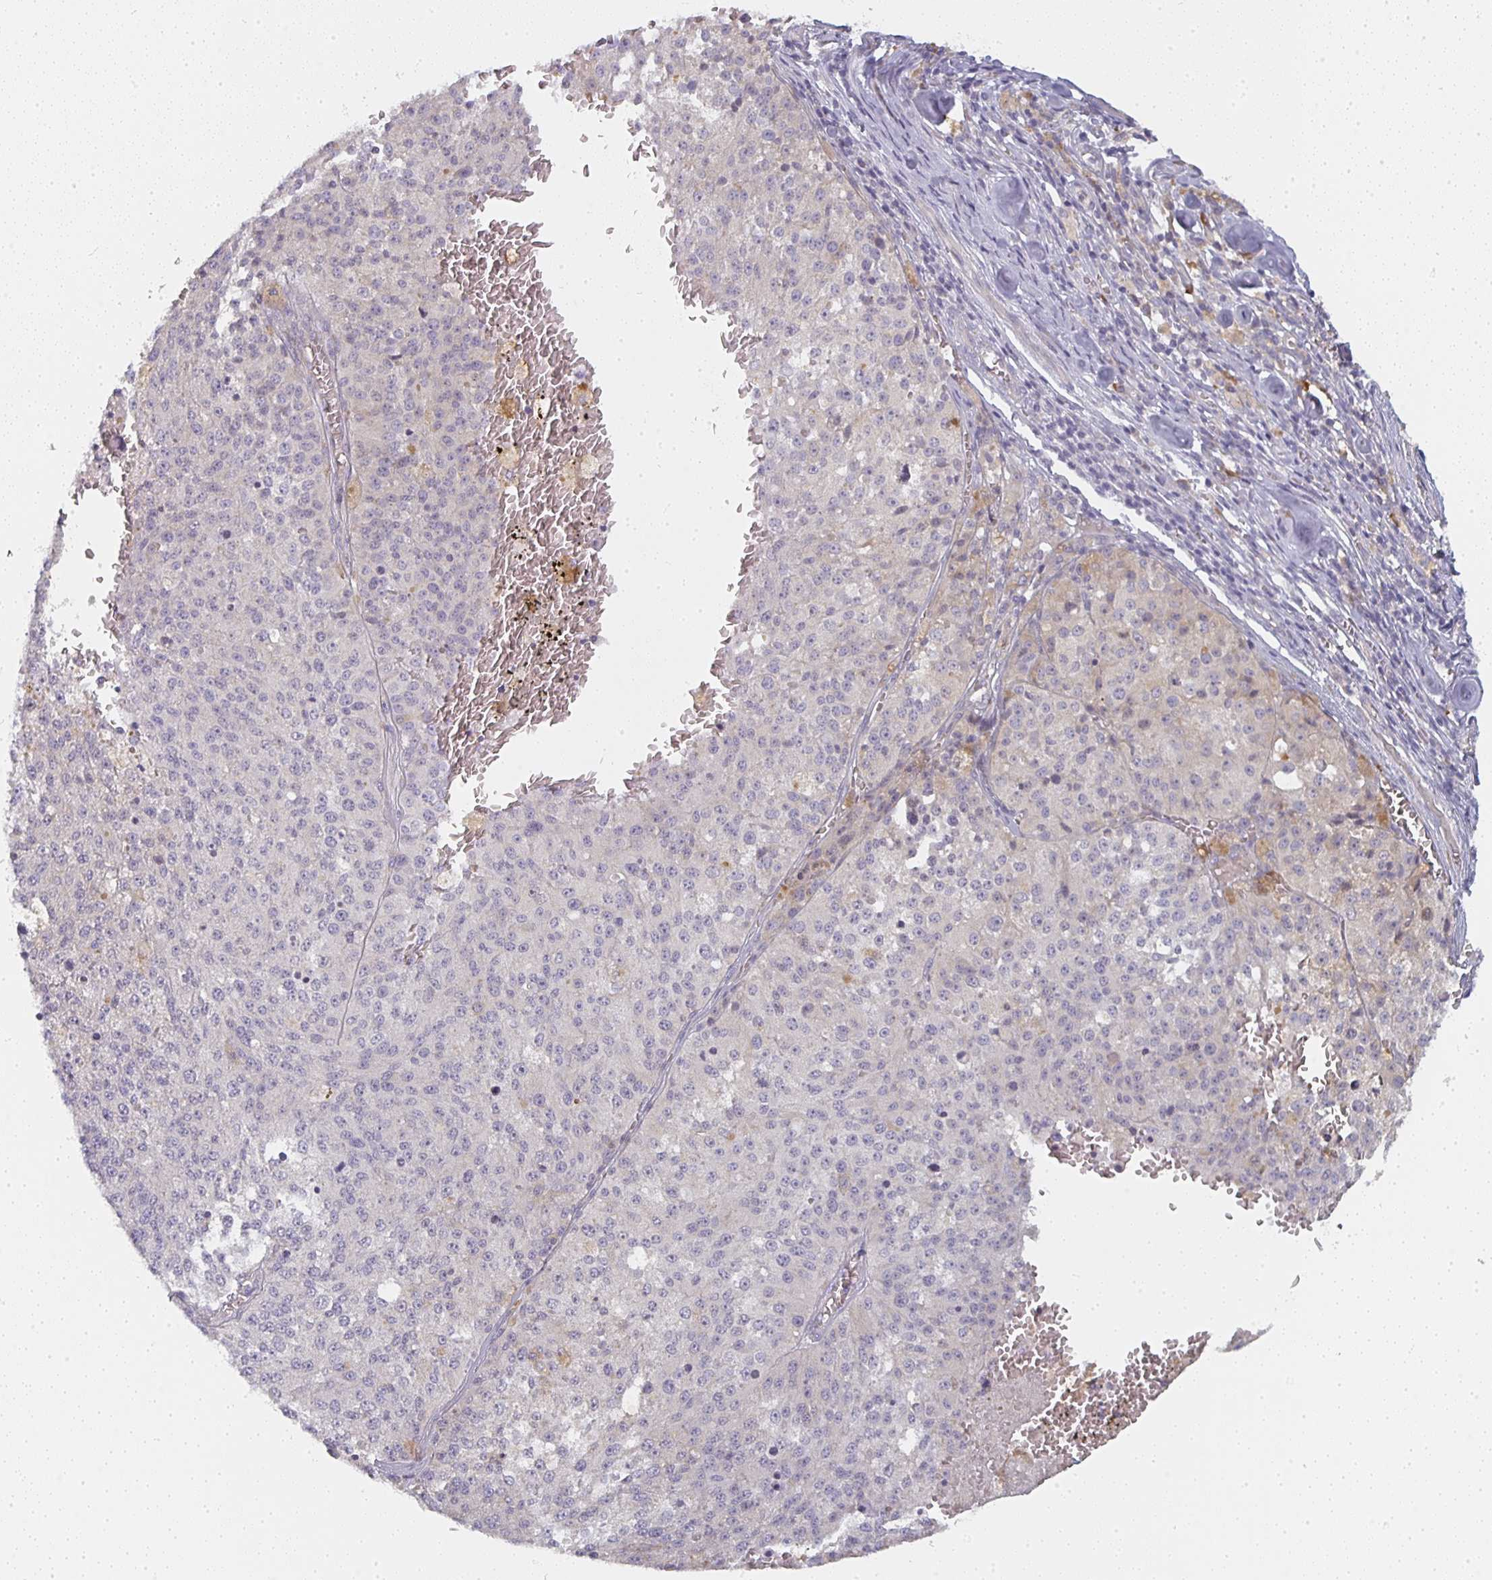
{"staining": {"intensity": "negative", "quantity": "none", "location": "none"}, "tissue": "melanoma", "cell_type": "Tumor cells", "image_type": "cancer", "snomed": [{"axis": "morphology", "description": "Malignant melanoma, Metastatic site"}, {"axis": "topography", "description": "Lymph node"}], "caption": "Tumor cells show no significant positivity in melanoma. (IHC, brightfield microscopy, high magnification).", "gene": "CTHRC1", "patient": {"sex": "female", "age": 64}}